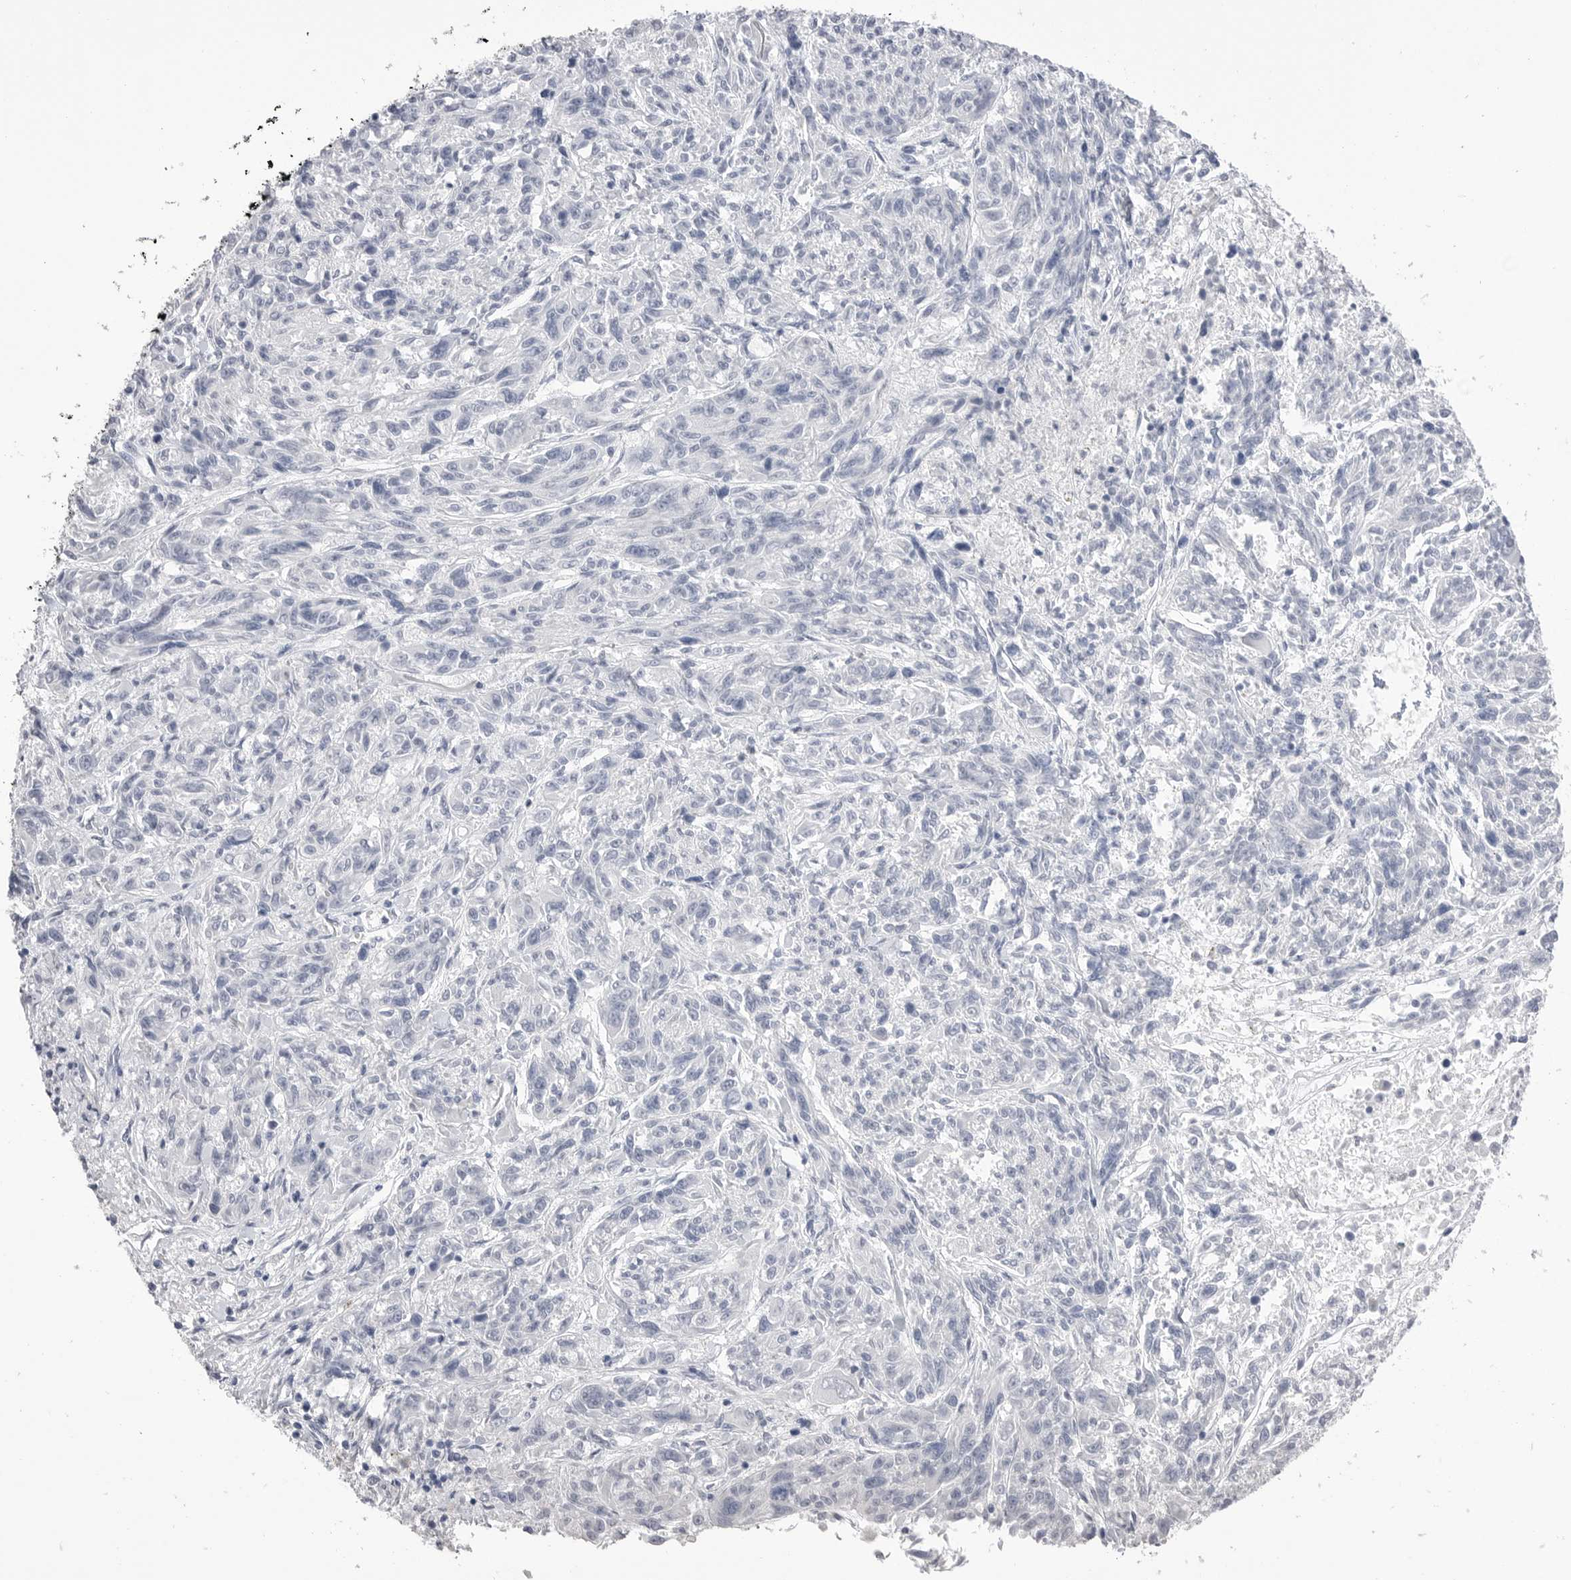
{"staining": {"intensity": "negative", "quantity": "none", "location": "none"}, "tissue": "melanoma", "cell_type": "Tumor cells", "image_type": "cancer", "snomed": [{"axis": "morphology", "description": "Malignant melanoma, NOS"}, {"axis": "topography", "description": "Skin"}], "caption": "Image shows no protein staining in tumor cells of malignant melanoma tissue.", "gene": "CPB1", "patient": {"sex": "male", "age": 53}}